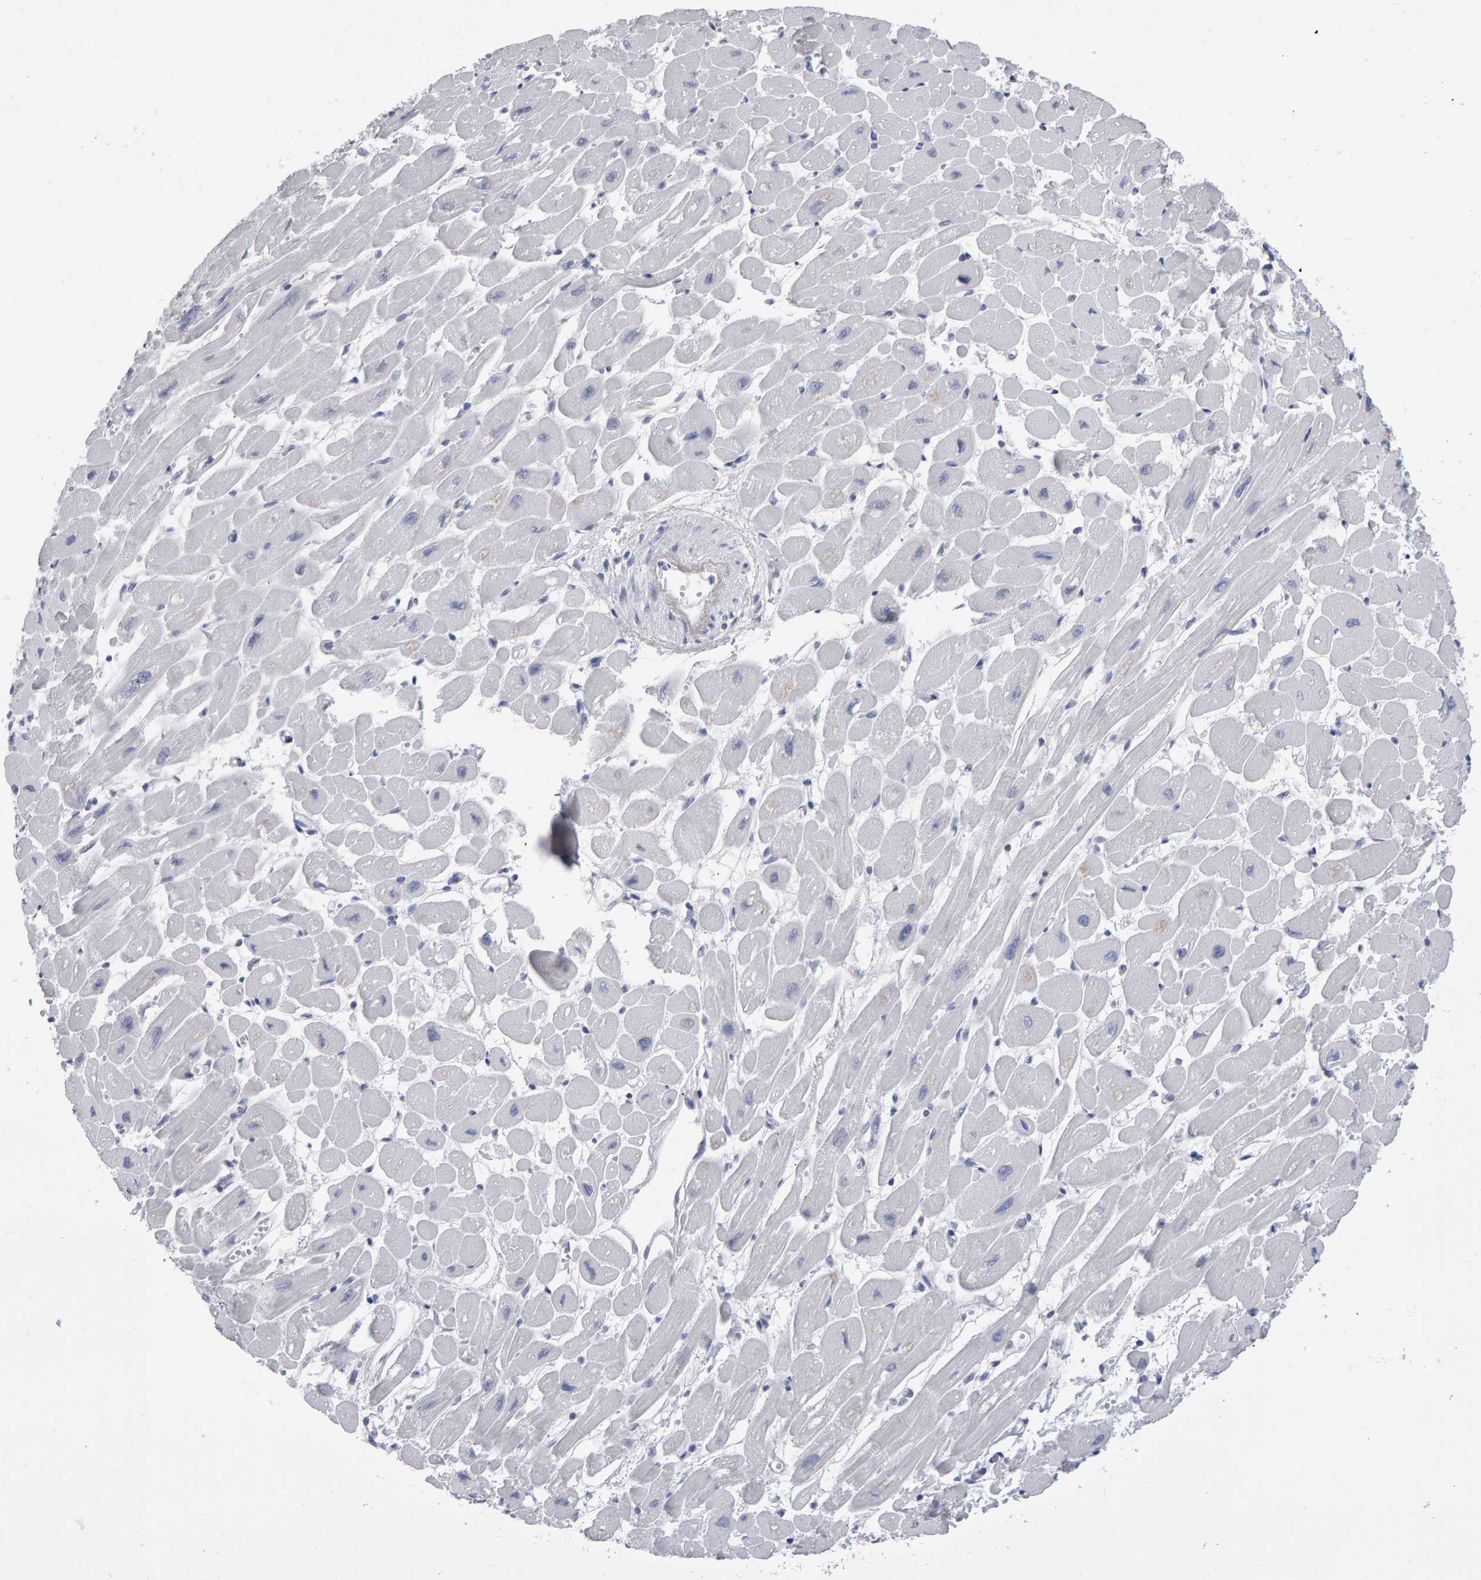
{"staining": {"intensity": "negative", "quantity": "none", "location": "none"}, "tissue": "heart muscle", "cell_type": "Cardiomyocytes", "image_type": "normal", "snomed": [{"axis": "morphology", "description": "Normal tissue, NOS"}, {"axis": "topography", "description": "Heart"}], "caption": "Micrograph shows no significant protein staining in cardiomyocytes of unremarkable heart muscle.", "gene": "NCDN", "patient": {"sex": "female", "age": 54}}